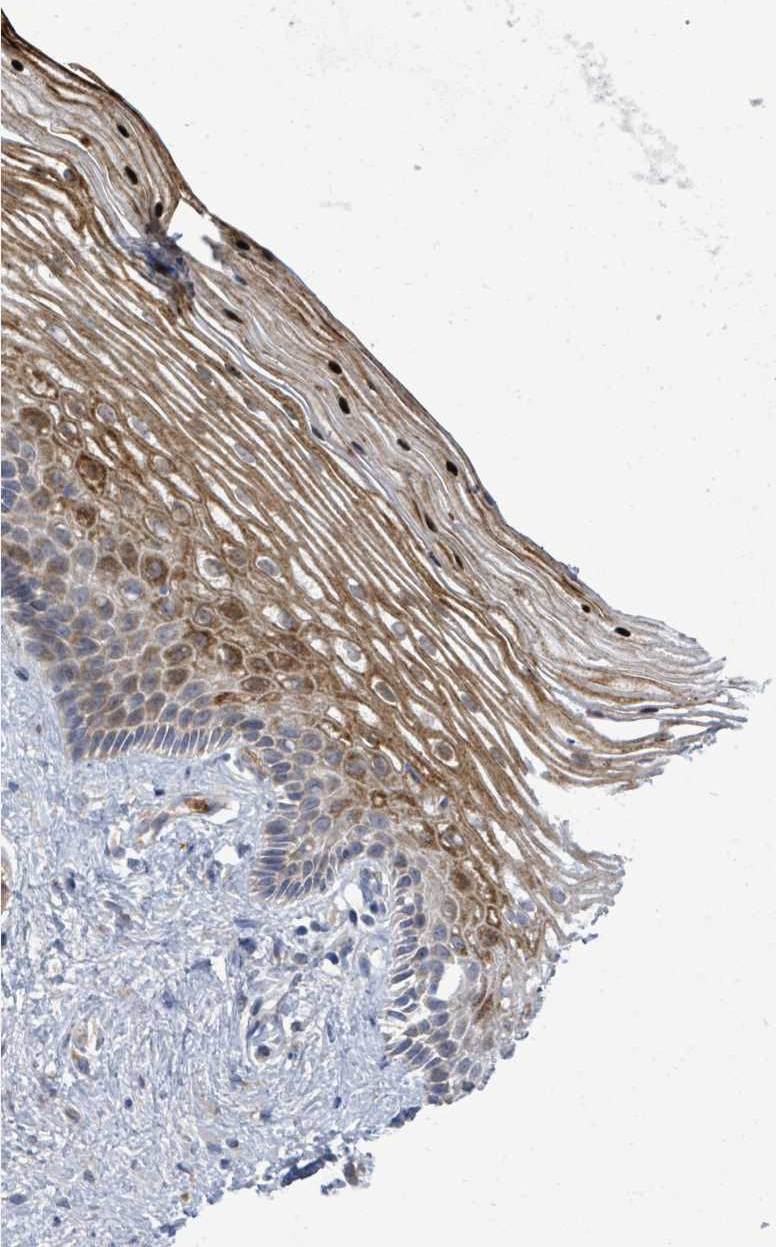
{"staining": {"intensity": "strong", "quantity": "25%-75%", "location": "cytoplasmic/membranous,nuclear"}, "tissue": "vagina", "cell_type": "Squamous epithelial cells", "image_type": "normal", "snomed": [{"axis": "morphology", "description": "Normal tissue, NOS"}, {"axis": "topography", "description": "Vagina"}], "caption": "Squamous epithelial cells demonstrate strong cytoplasmic/membranous,nuclear positivity in approximately 25%-75% of cells in unremarkable vagina.", "gene": "SAR1A", "patient": {"sex": "female", "age": 47}}